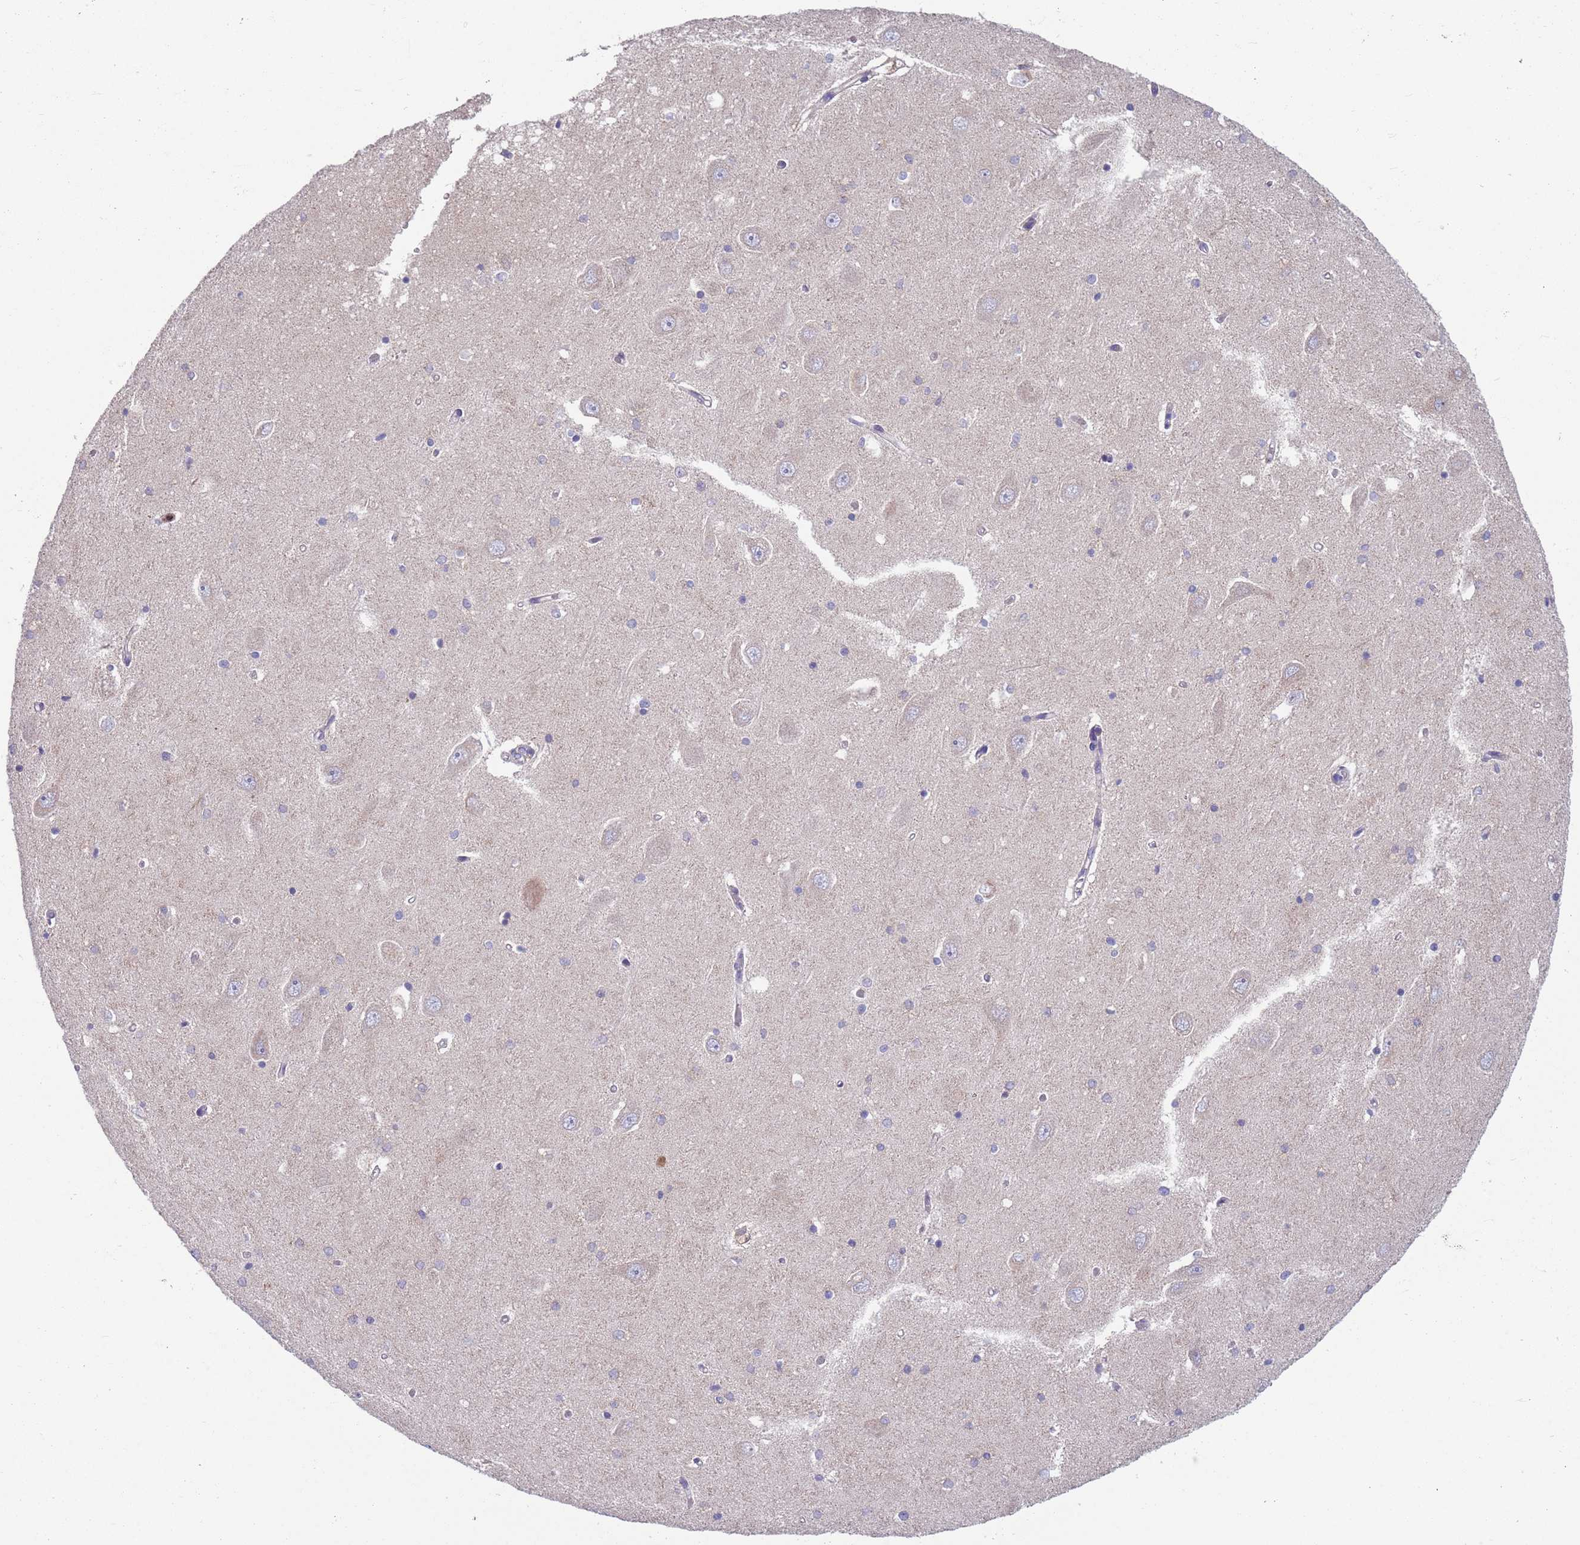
{"staining": {"intensity": "negative", "quantity": "none", "location": "none"}, "tissue": "hippocampus", "cell_type": "Glial cells", "image_type": "normal", "snomed": [{"axis": "morphology", "description": "Normal tissue, NOS"}, {"axis": "topography", "description": "Hippocampus"}], "caption": "Immunohistochemical staining of benign hippocampus shows no significant positivity in glial cells. Nuclei are stained in blue.", "gene": "DDT", "patient": {"sex": "male", "age": 45}}